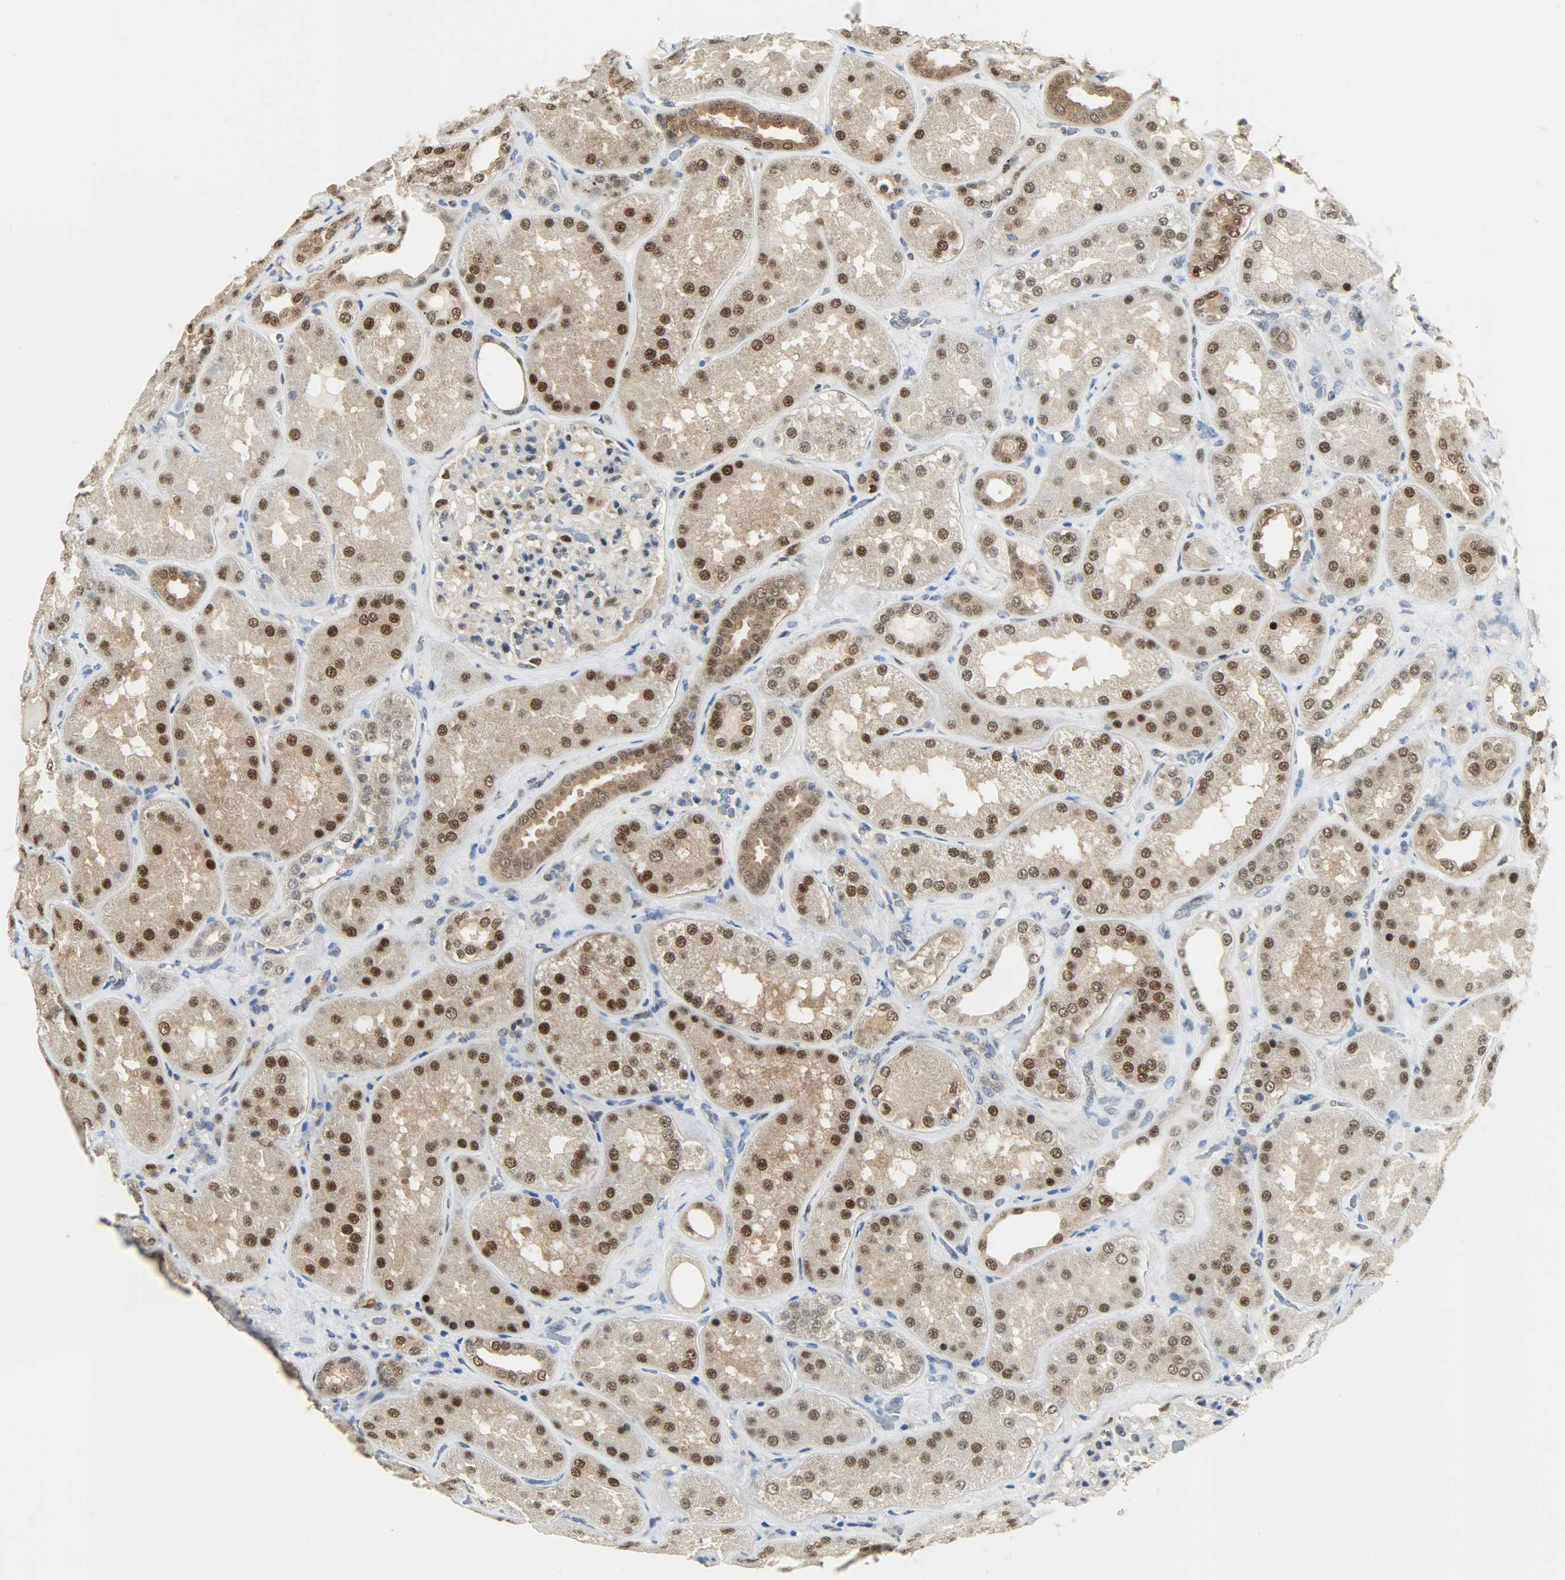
{"staining": {"intensity": "moderate", "quantity": "25%-75%", "location": "nuclear"}, "tissue": "kidney", "cell_type": "Cells in glomeruli", "image_type": "normal", "snomed": [{"axis": "morphology", "description": "Normal tissue, NOS"}, {"axis": "topography", "description": "Kidney"}], "caption": "Immunohistochemical staining of unremarkable human kidney displays 25%-75% levels of moderate nuclear protein expression in about 25%-75% of cells in glomeruli.", "gene": "NPEPL1", "patient": {"sex": "female", "age": 56}}